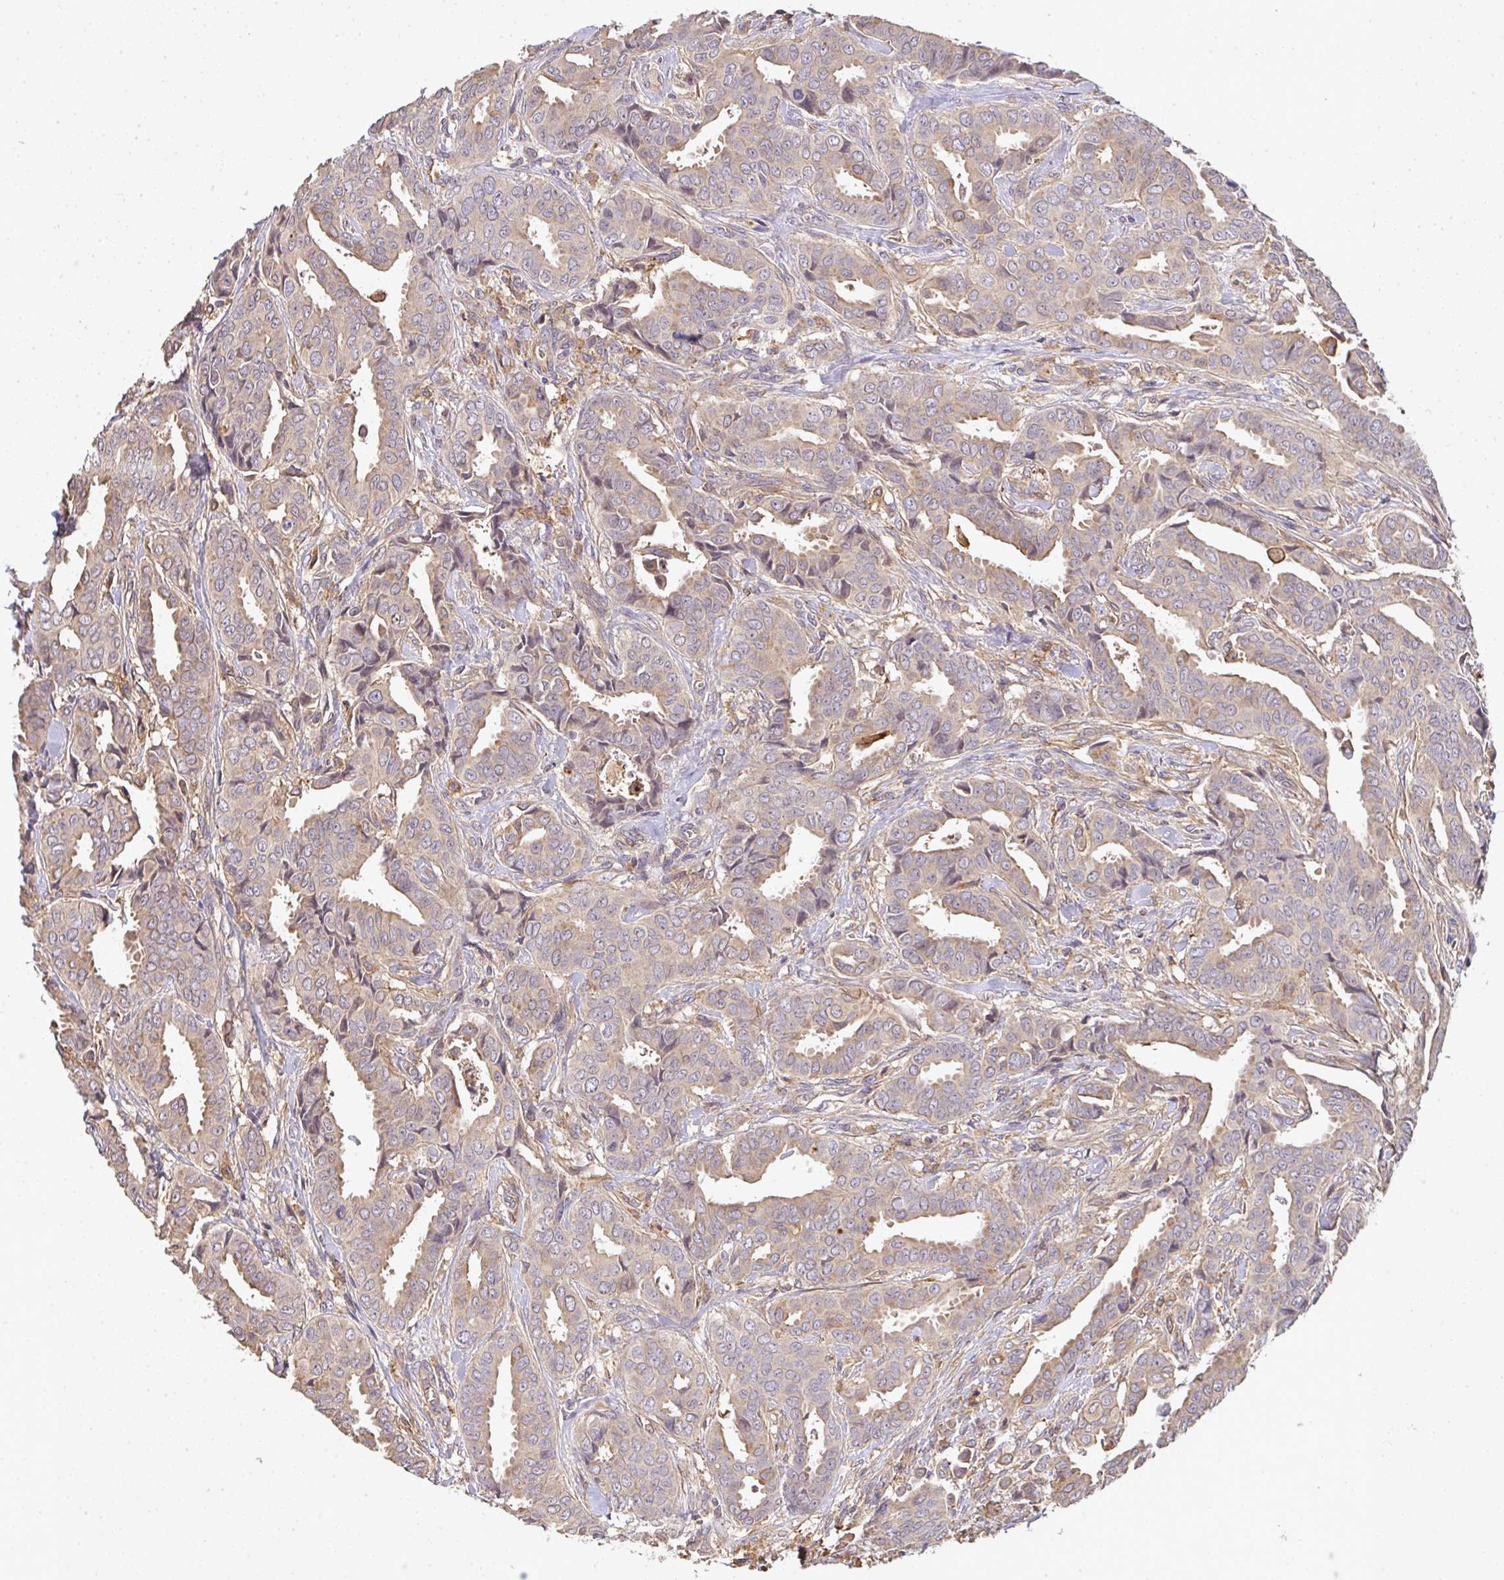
{"staining": {"intensity": "weak", "quantity": ">75%", "location": "cytoplasmic/membranous"}, "tissue": "breast cancer", "cell_type": "Tumor cells", "image_type": "cancer", "snomed": [{"axis": "morphology", "description": "Duct carcinoma"}, {"axis": "topography", "description": "Breast"}], "caption": "An IHC histopathology image of neoplastic tissue is shown. Protein staining in brown highlights weak cytoplasmic/membranous positivity in breast intraductal carcinoma within tumor cells.", "gene": "EEF1AKMT1", "patient": {"sex": "female", "age": 45}}